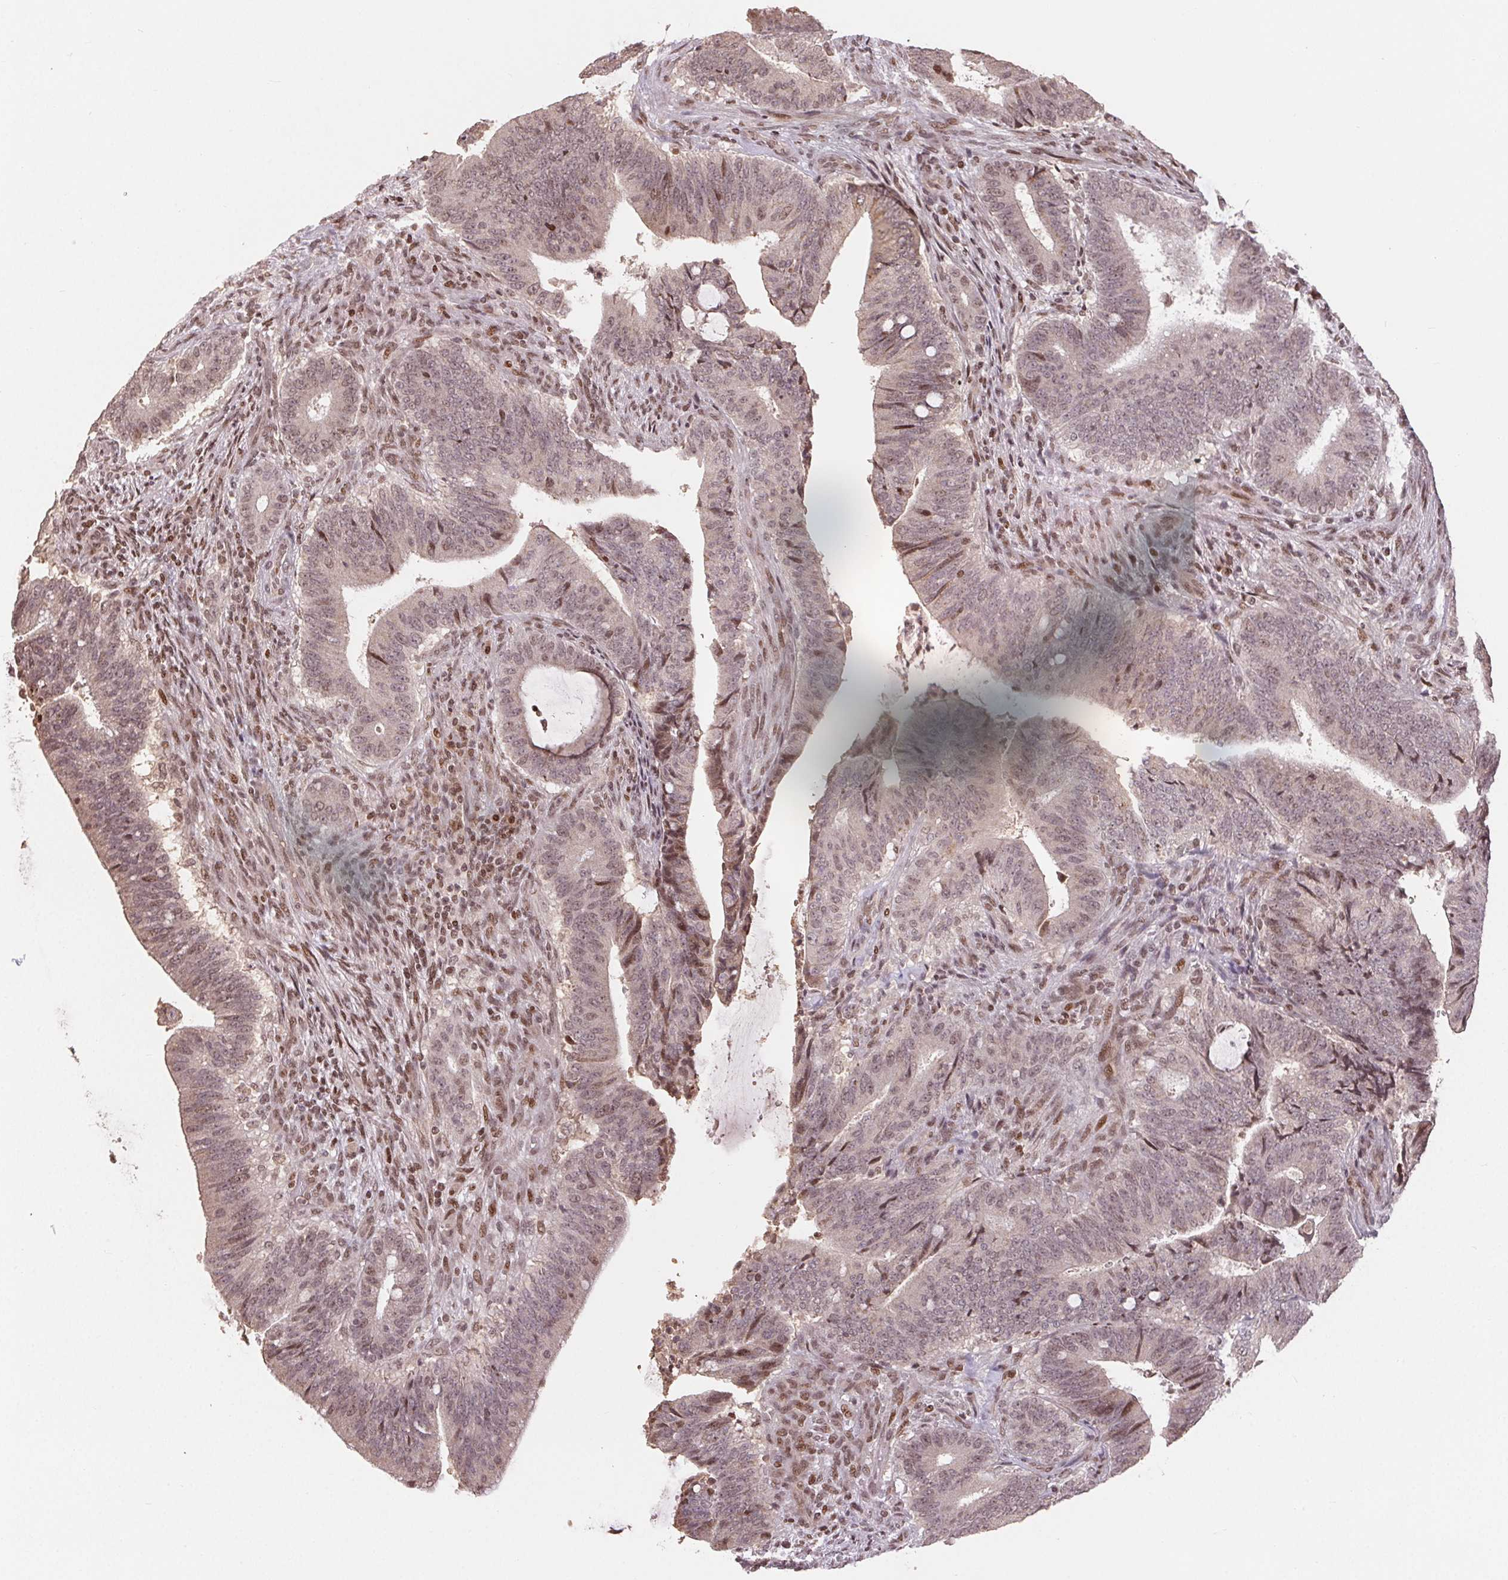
{"staining": {"intensity": "weak", "quantity": ">75%", "location": "nuclear"}, "tissue": "colorectal cancer", "cell_type": "Tumor cells", "image_type": "cancer", "snomed": [{"axis": "morphology", "description": "Adenocarcinoma, NOS"}, {"axis": "topography", "description": "Colon"}], "caption": "Colorectal cancer stained for a protein displays weak nuclear positivity in tumor cells. The protein of interest is shown in brown color, while the nuclei are stained blue.", "gene": "MAPKAPK2", "patient": {"sex": "female", "age": 43}}